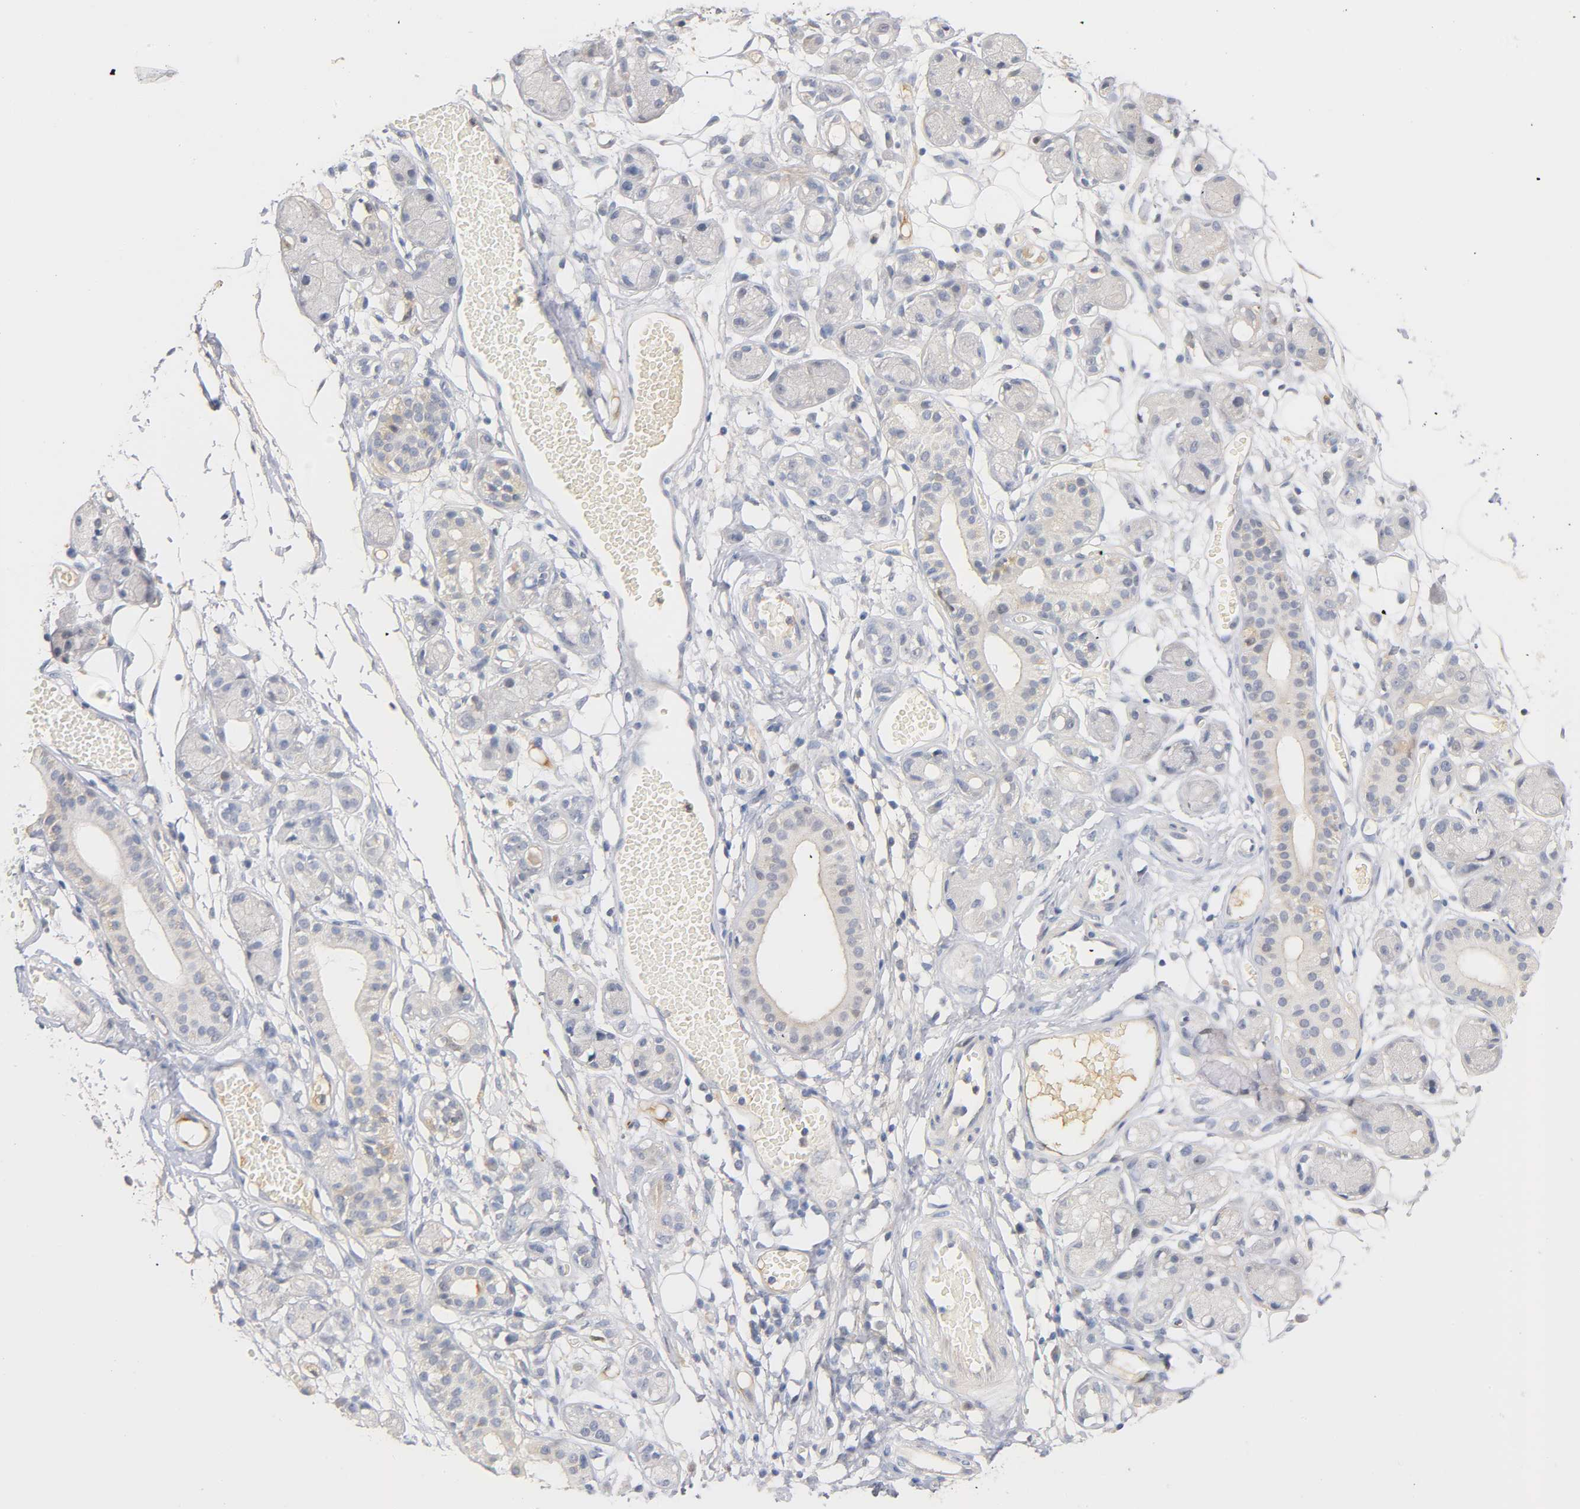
{"staining": {"intensity": "negative", "quantity": "none", "location": "none"}, "tissue": "adipose tissue", "cell_type": "Adipocytes", "image_type": "normal", "snomed": [{"axis": "morphology", "description": "Normal tissue, NOS"}, {"axis": "morphology", "description": "Inflammation, NOS"}, {"axis": "topography", "description": "Vascular tissue"}, {"axis": "topography", "description": "Salivary gland"}], "caption": "Immunohistochemistry (IHC) of normal adipose tissue displays no positivity in adipocytes.", "gene": "IL18", "patient": {"sex": "female", "age": 75}}